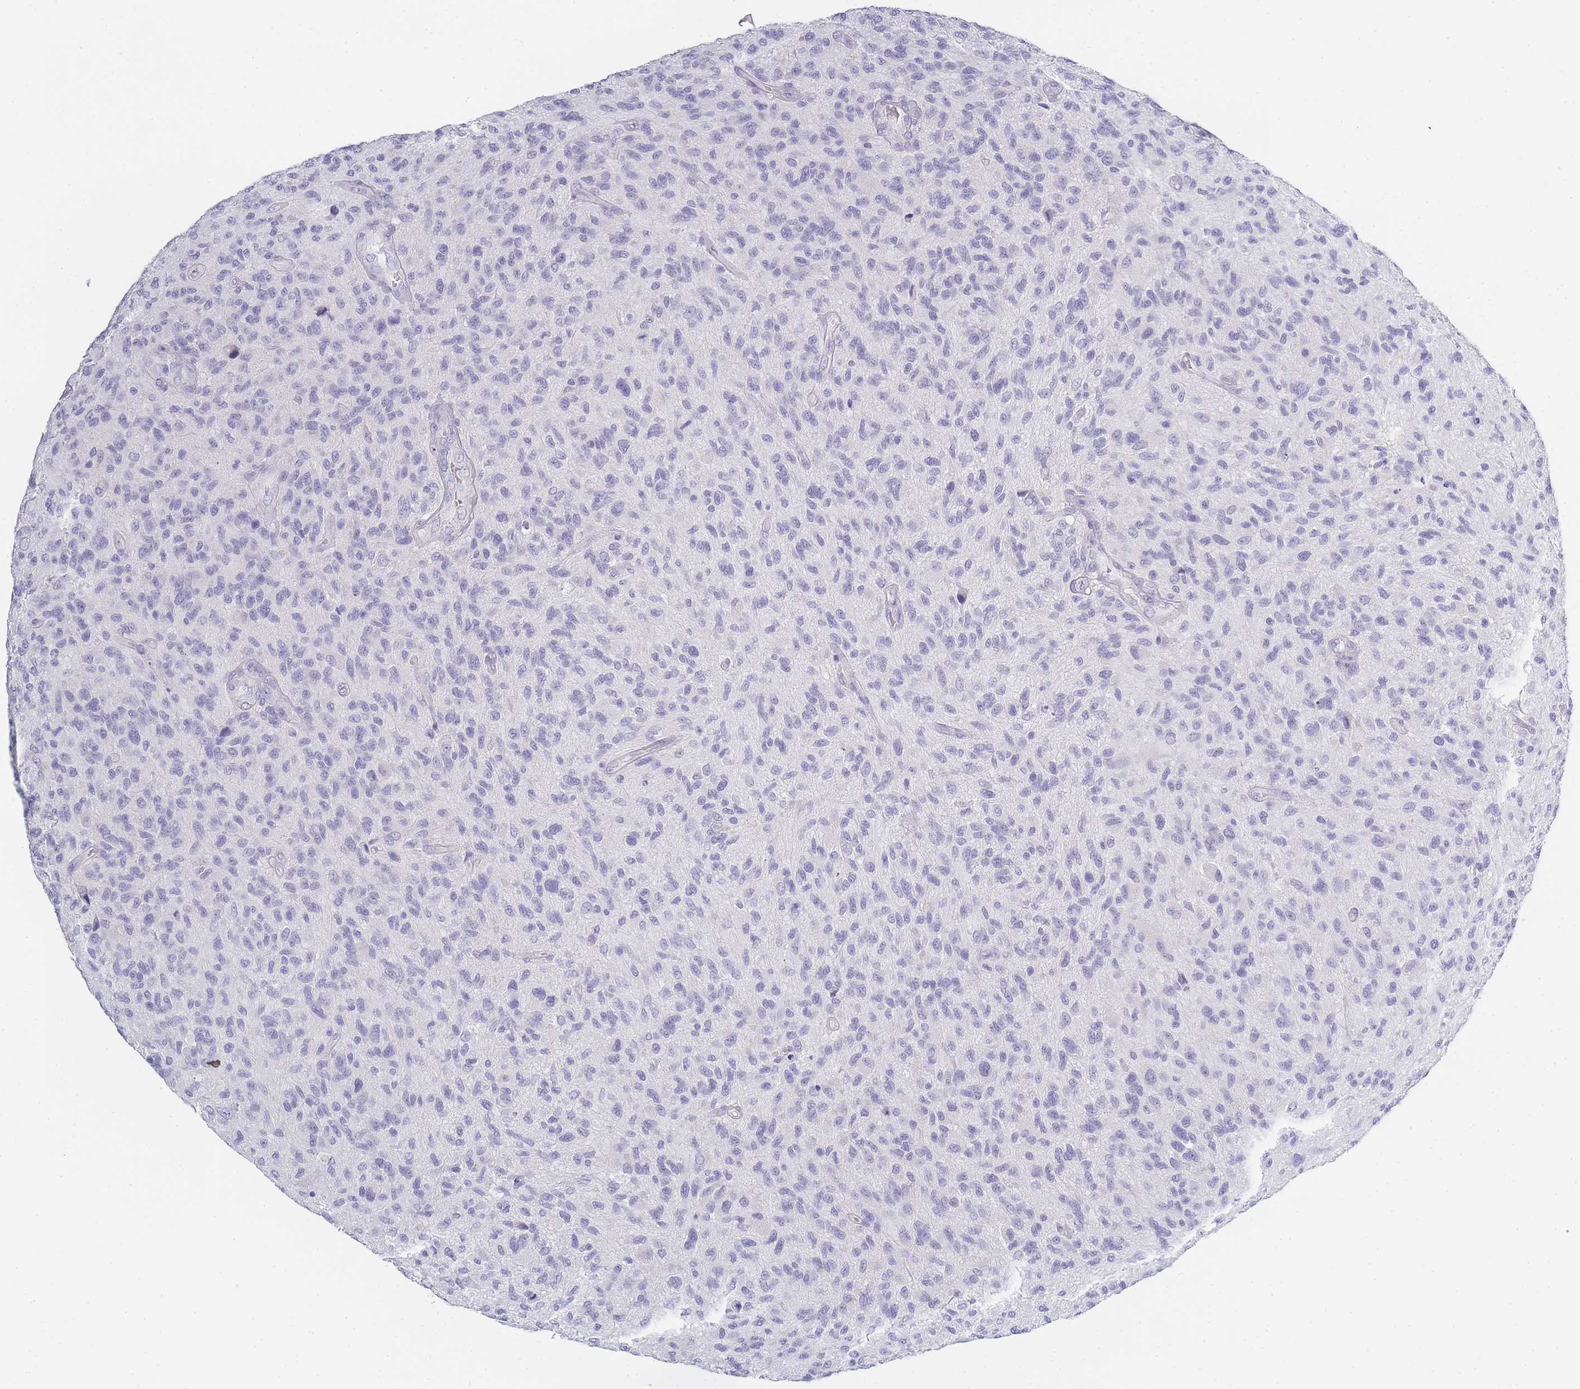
{"staining": {"intensity": "negative", "quantity": "none", "location": "none"}, "tissue": "glioma", "cell_type": "Tumor cells", "image_type": "cancer", "snomed": [{"axis": "morphology", "description": "Glioma, malignant, High grade"}, {"axis": "topography", "description": "Brain"}], "caption": "This is a image of immunohistochemistry (IHC) staining of glioma, which shows no staining in tumor cells.", "gene": "INS", "patient": {"sex": "male", "age": 47}}